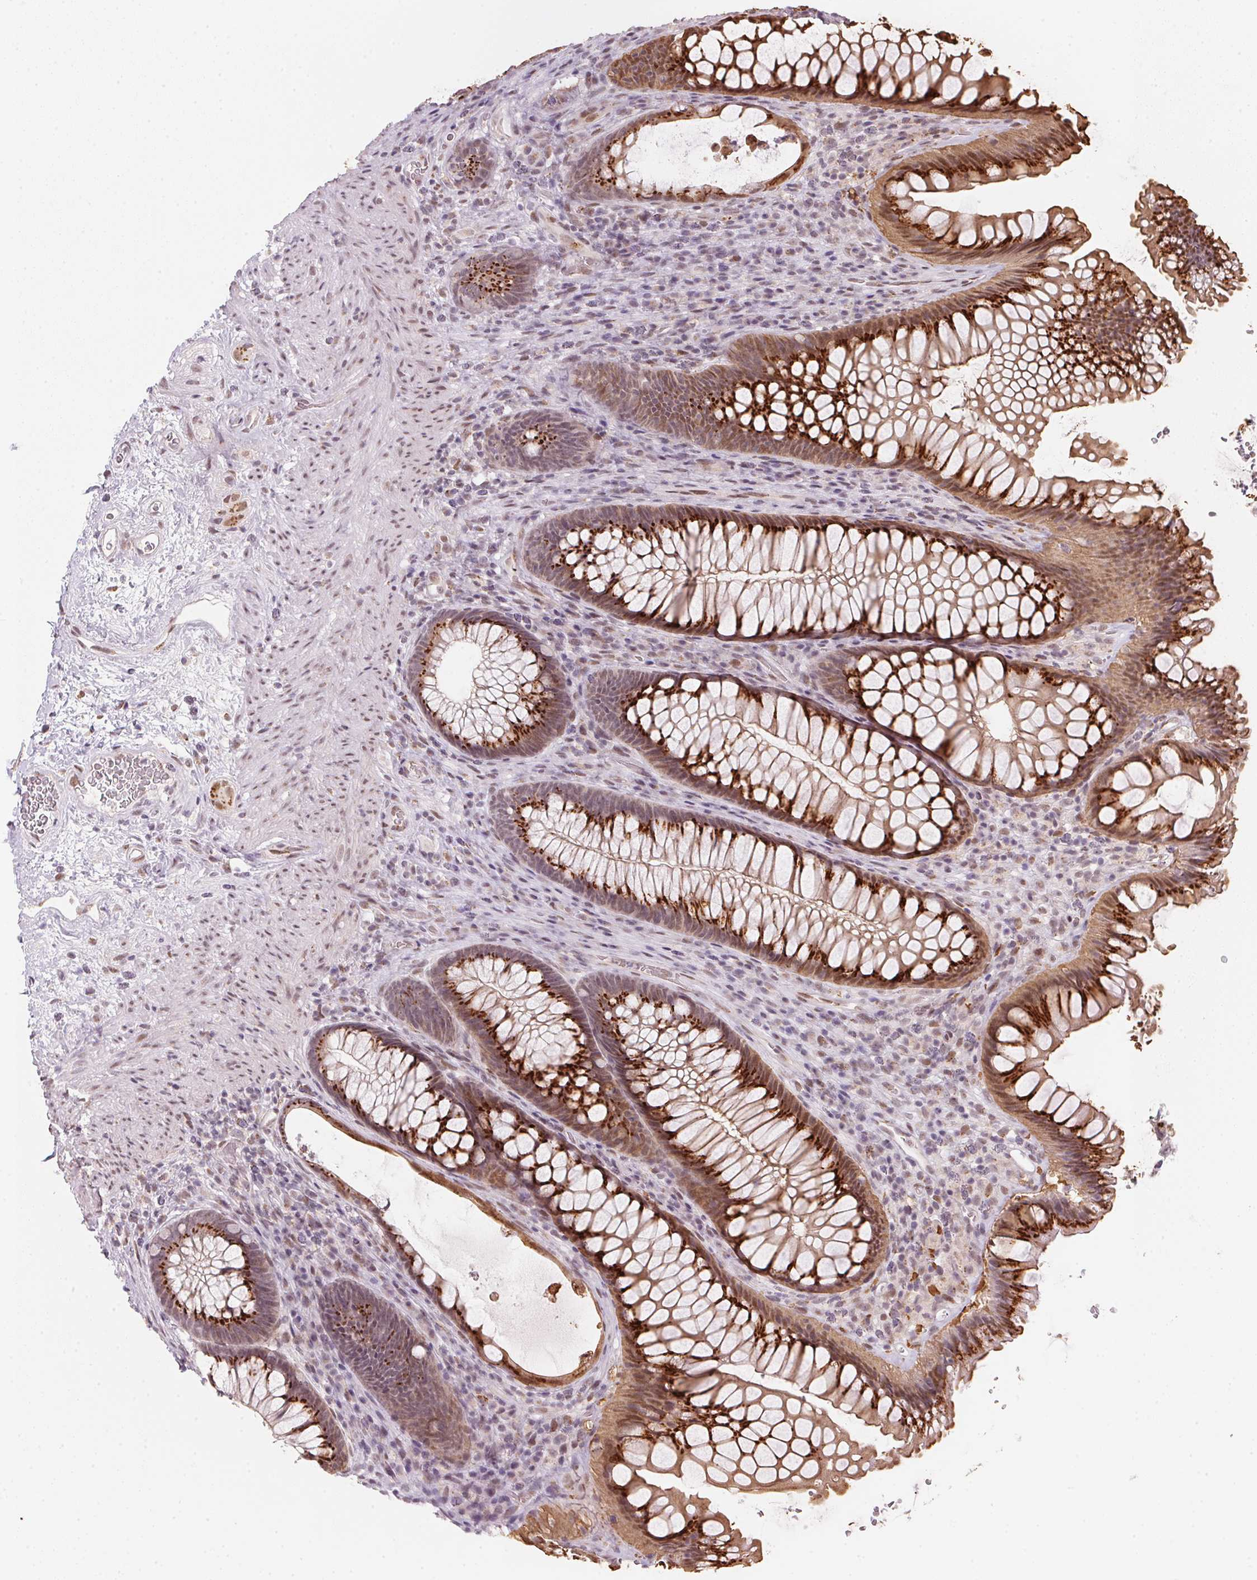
{"staining": {"intensity": "strong", "quantity": ">75%", "location": "cytoplasmic/membranous"}, "tissue": "rectum", "cell_type": "Glandular cells", "image_type": "normal", "snomed": [{"axis": "morphology", "description": "Normal tissue, NOS"}, {"axis": "topography", "description": "Smooth muscle"}, {"axis": "topography", "description": "Rectum"}], "caption": "Glandular cells reveal high levels of strong cytoplasmic/membranous expression in about >75% of cells in normal human rectum. (Stains: DAB in brown, nuclei in blue, Microscopy: brightfield microscopy at high magnification).", "gene": "RAB22A", "patient": {"sex": "male", "age": 53}}